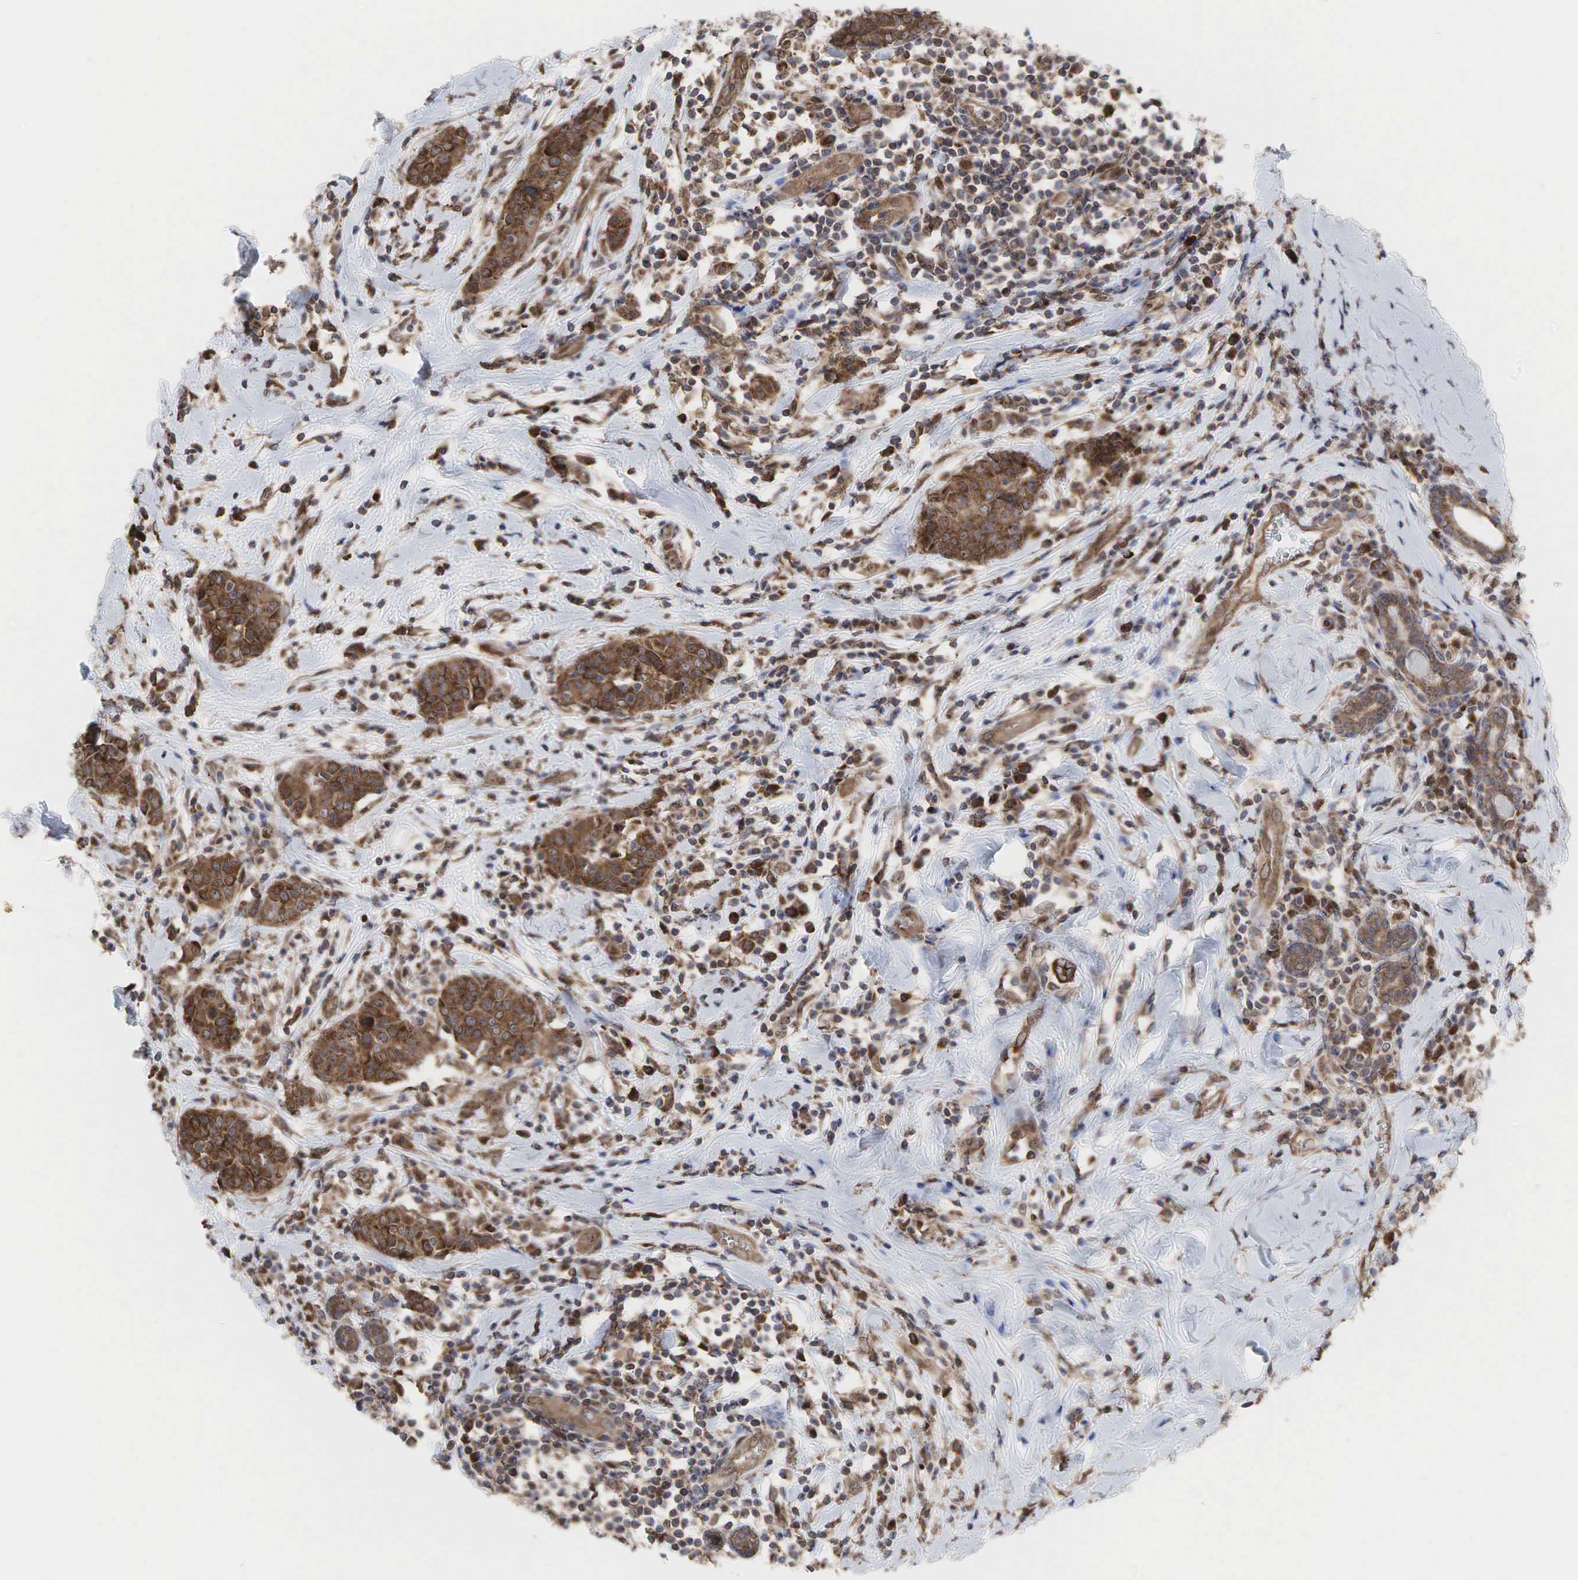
{"staining": {"intensity": "strong", "quantity": ">75%", "location": "cytoplasmic/membranous"}, "tissue": "breast cancer", "cell_type": "Tumor cells", "image_type": "cancer", "snomed": [{"axis": "morphology", "description": "Duct carcinoma"}, {"axis": "topography", "description": "Breast"}], "caption": "The immunohistochemical stain highlights strong cytoplasmic/membranous expression in tumor cells of infiltrating ductal carcinoma (breast) tissue.", "gene": "PABPC5", "patient": {"sex": "female", "age": 55}}